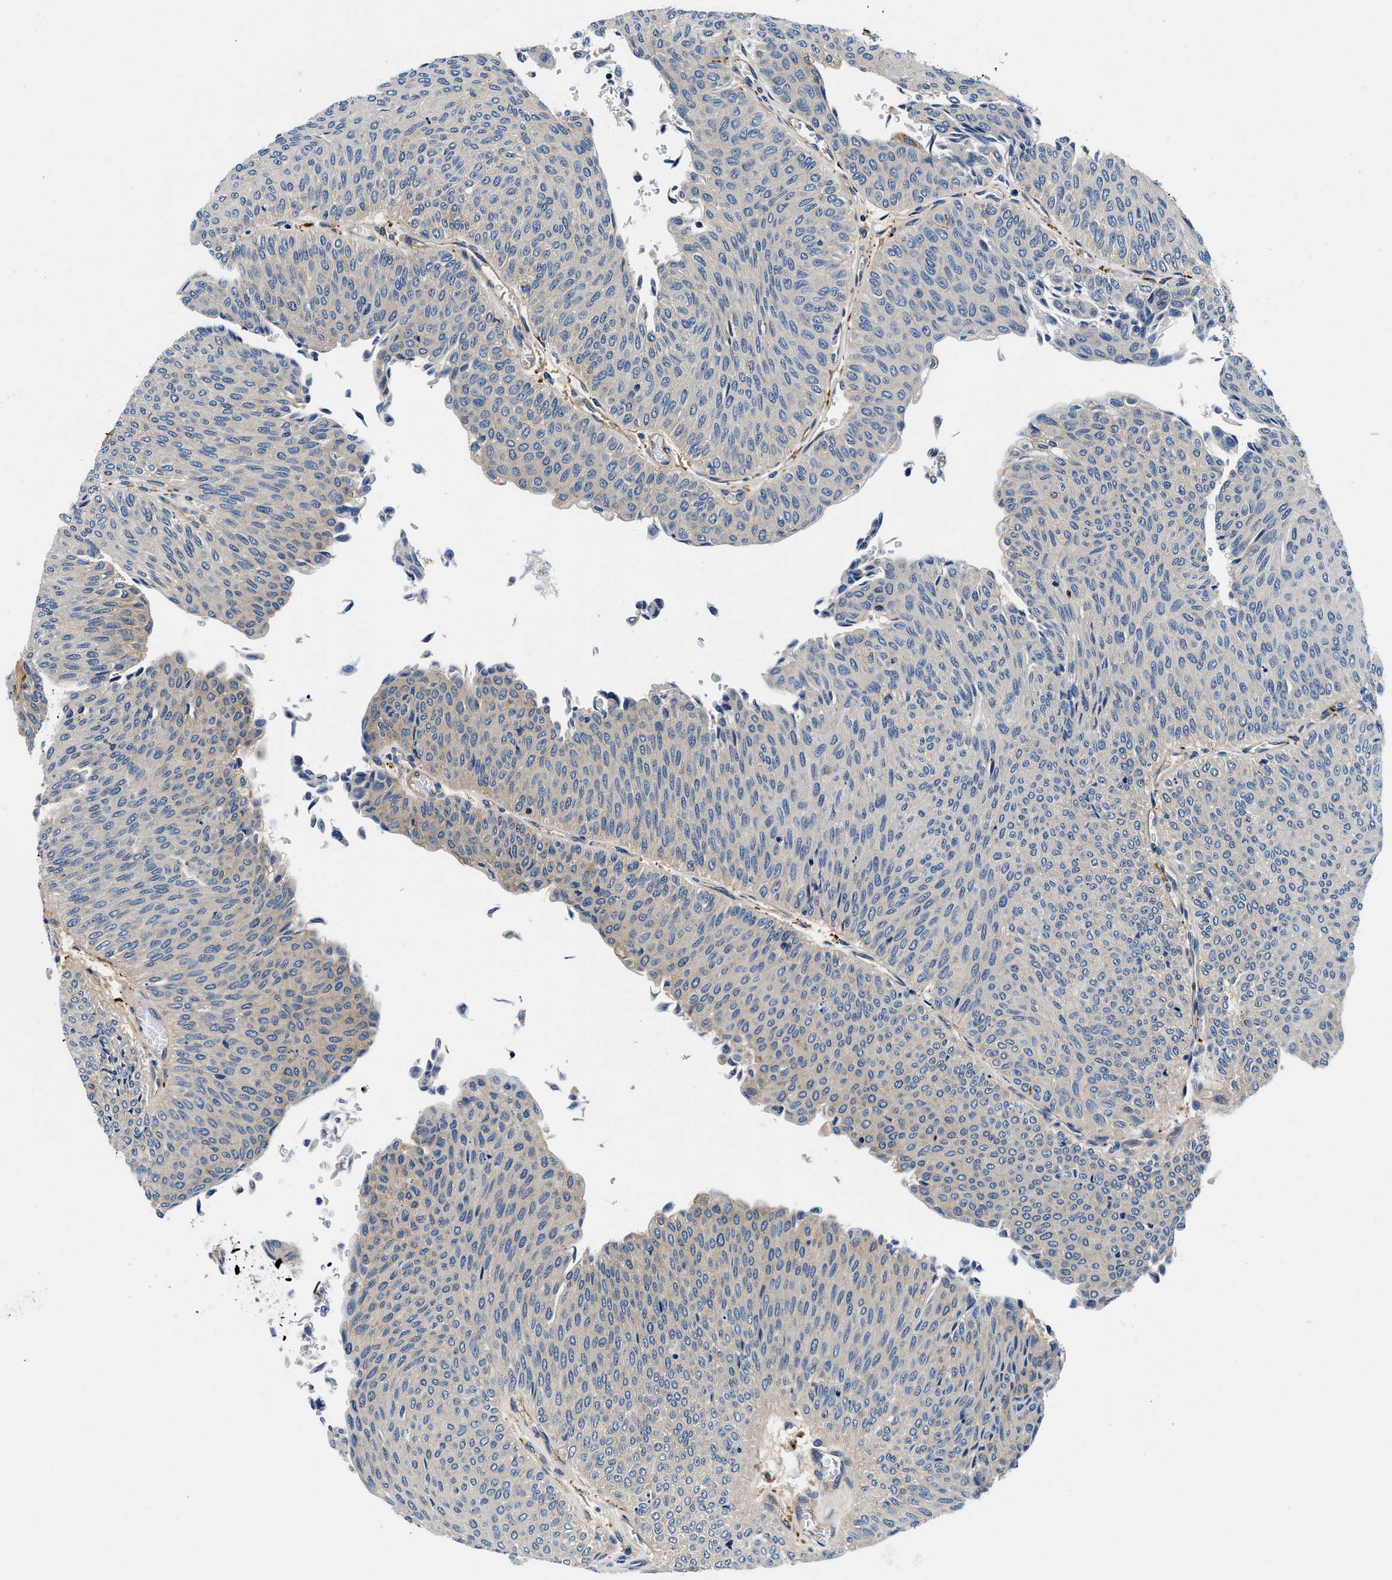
{"staining": {"intensity": "negative", "quantity": "none", "location": "none"}, "tissue": "urothelial cancer", "cell_type": "Tumor cells", "image_type": "cancer", "snomed": [{"axis": "morphology", "description": "Urothelial carcinoma, Low grade"}, {"axis": "topography", "description": "Urinary bladder"}], "caption": "Immunohistochemistry (IHC) histopathology image of urothelial carcinoma (low-grade) stained for a protein (brown), which exhibits no staining in tumor cells.", "gene": "ZFAND3", "patient": {"sex": "male", "age": 78}}